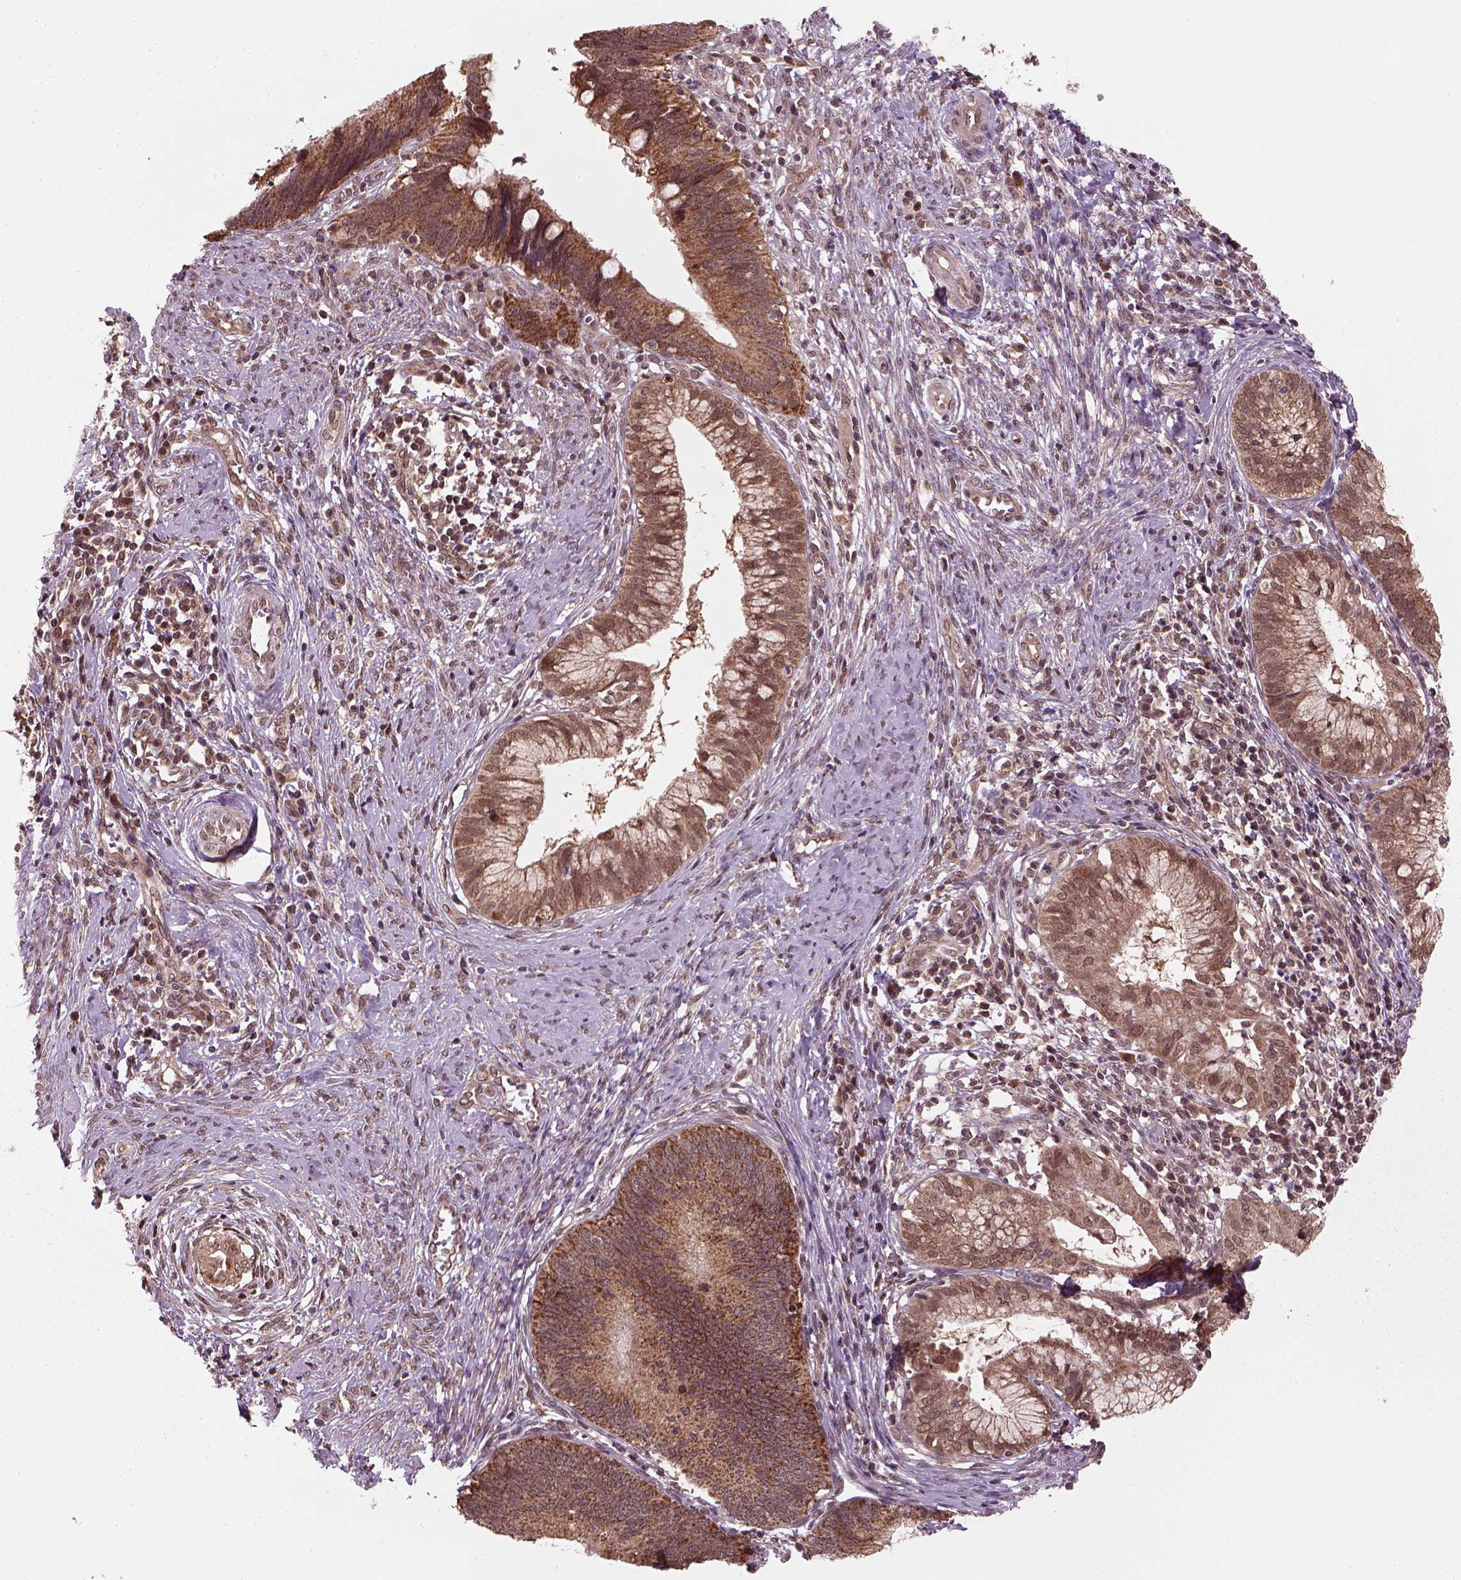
{"staining": {"intensity": "strong", "quantity": ">75%", "location": "cytoplasmic/membranous"}, "tissue": "cervical cancer", "cell_type": "Tumor cells", "image_type": "cancer", "snomed": [{"axis": "morphology", "description": "Adenocarcinoma, NOS"}, {"axis": "topography", "description": "Cervix"}], "caption": "IHC image of neoplastic tissue: cervical cancer stained using immunohistochemistry displays high levels of strong protein expression localized specifically in the cytoplasmic/membranous of tumor cells, appearing as a cytoplasmic/membranous brown color.", "gene": "NUDT9", "patient": {"sex": "female", "age": 42}}